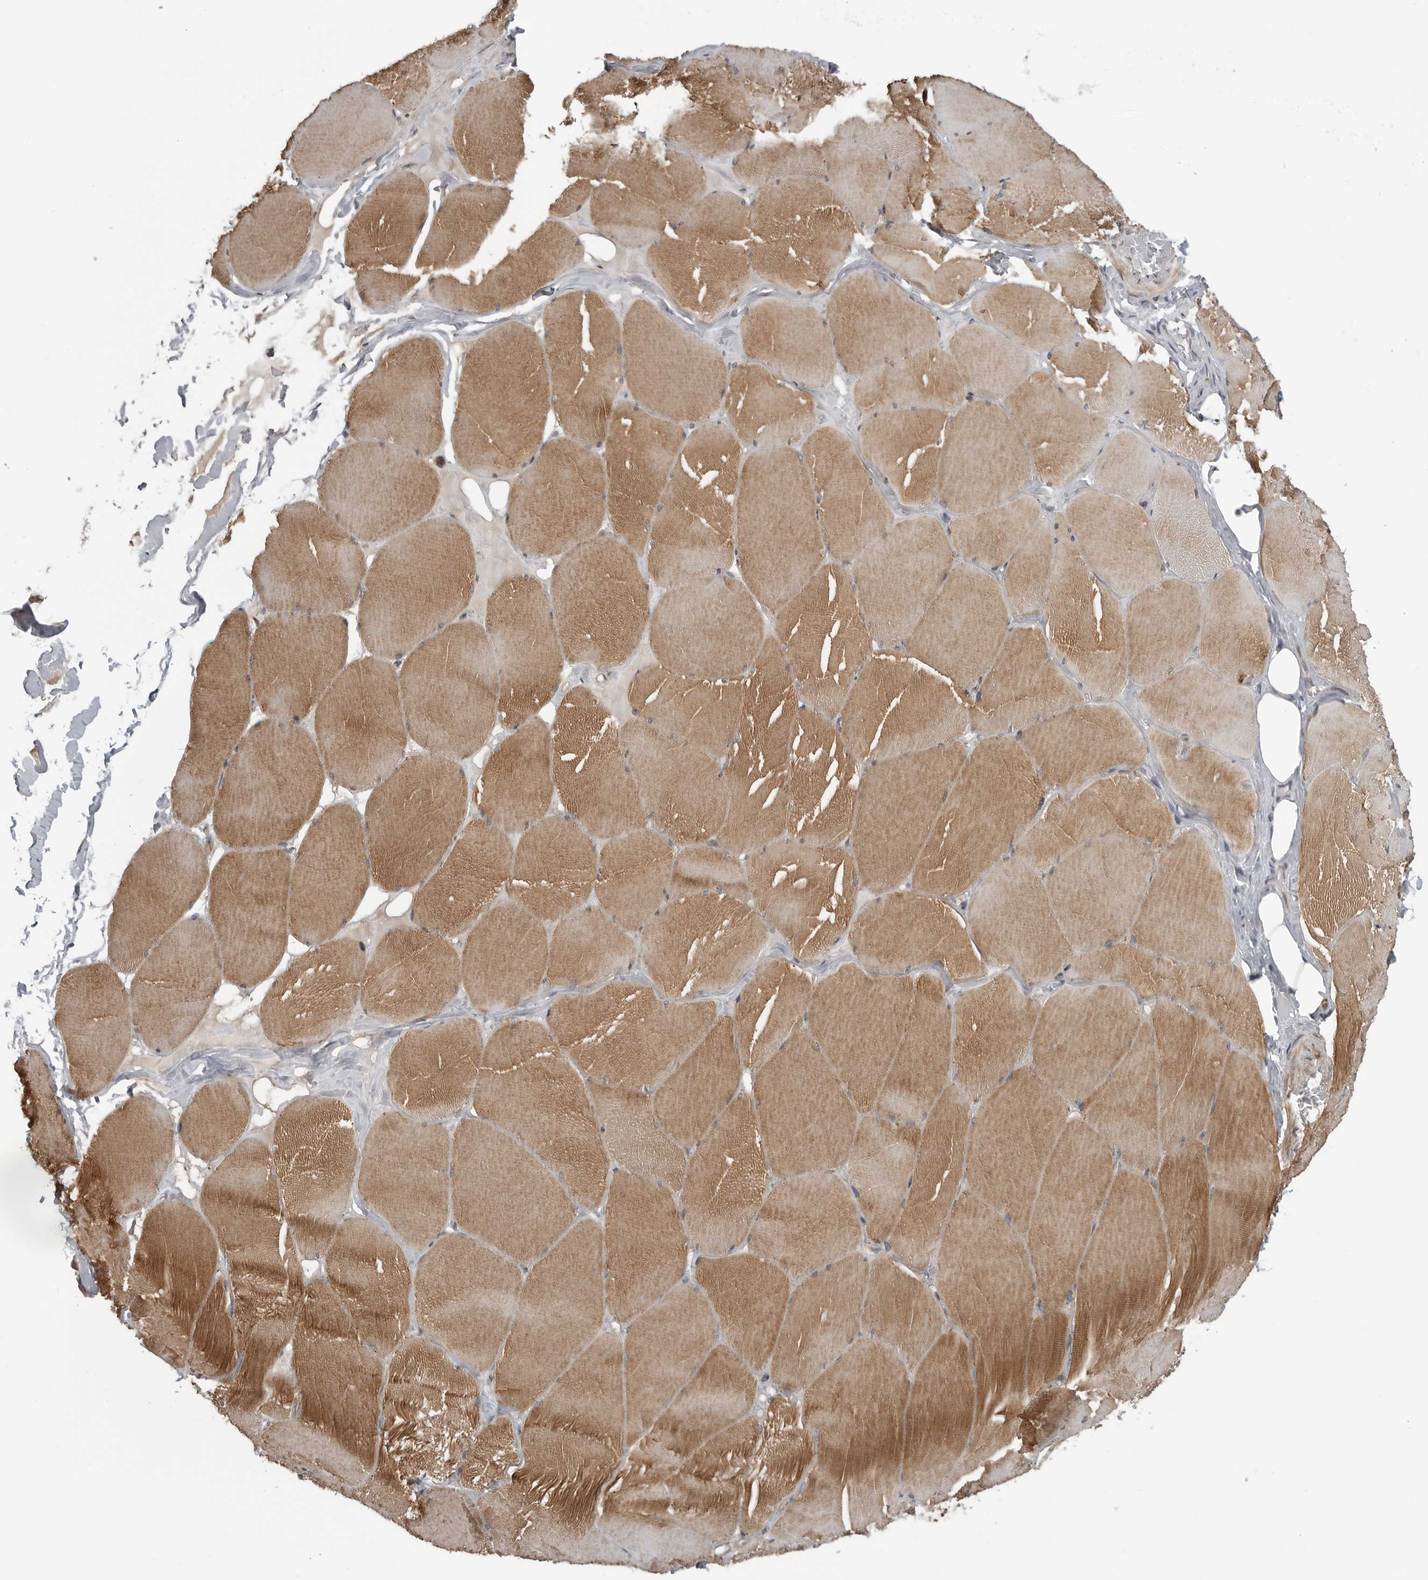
{"staining": {"intensity": "moderate", "quantity": "25%-75%", "location": "cytoplasmic/membranous"}, "tissue": "skeletal muscle", "cell_type": "Myocytes", "image_type": "normal", "snomed": [{"axis": "morphology", "description": "Normal tissue, NOS"}, {"axis": "topography", "description": "Skin"}, {"axis": "topography", "description": "Skeletal muscle"}], "caption": "The immunohistochemical stain highlights moderate cytoplasmic/membranous positivity in myocytes of benign skeletal muscle.", "gene": "FAAP100", "patient": {"sex": "male", "age": 83}}